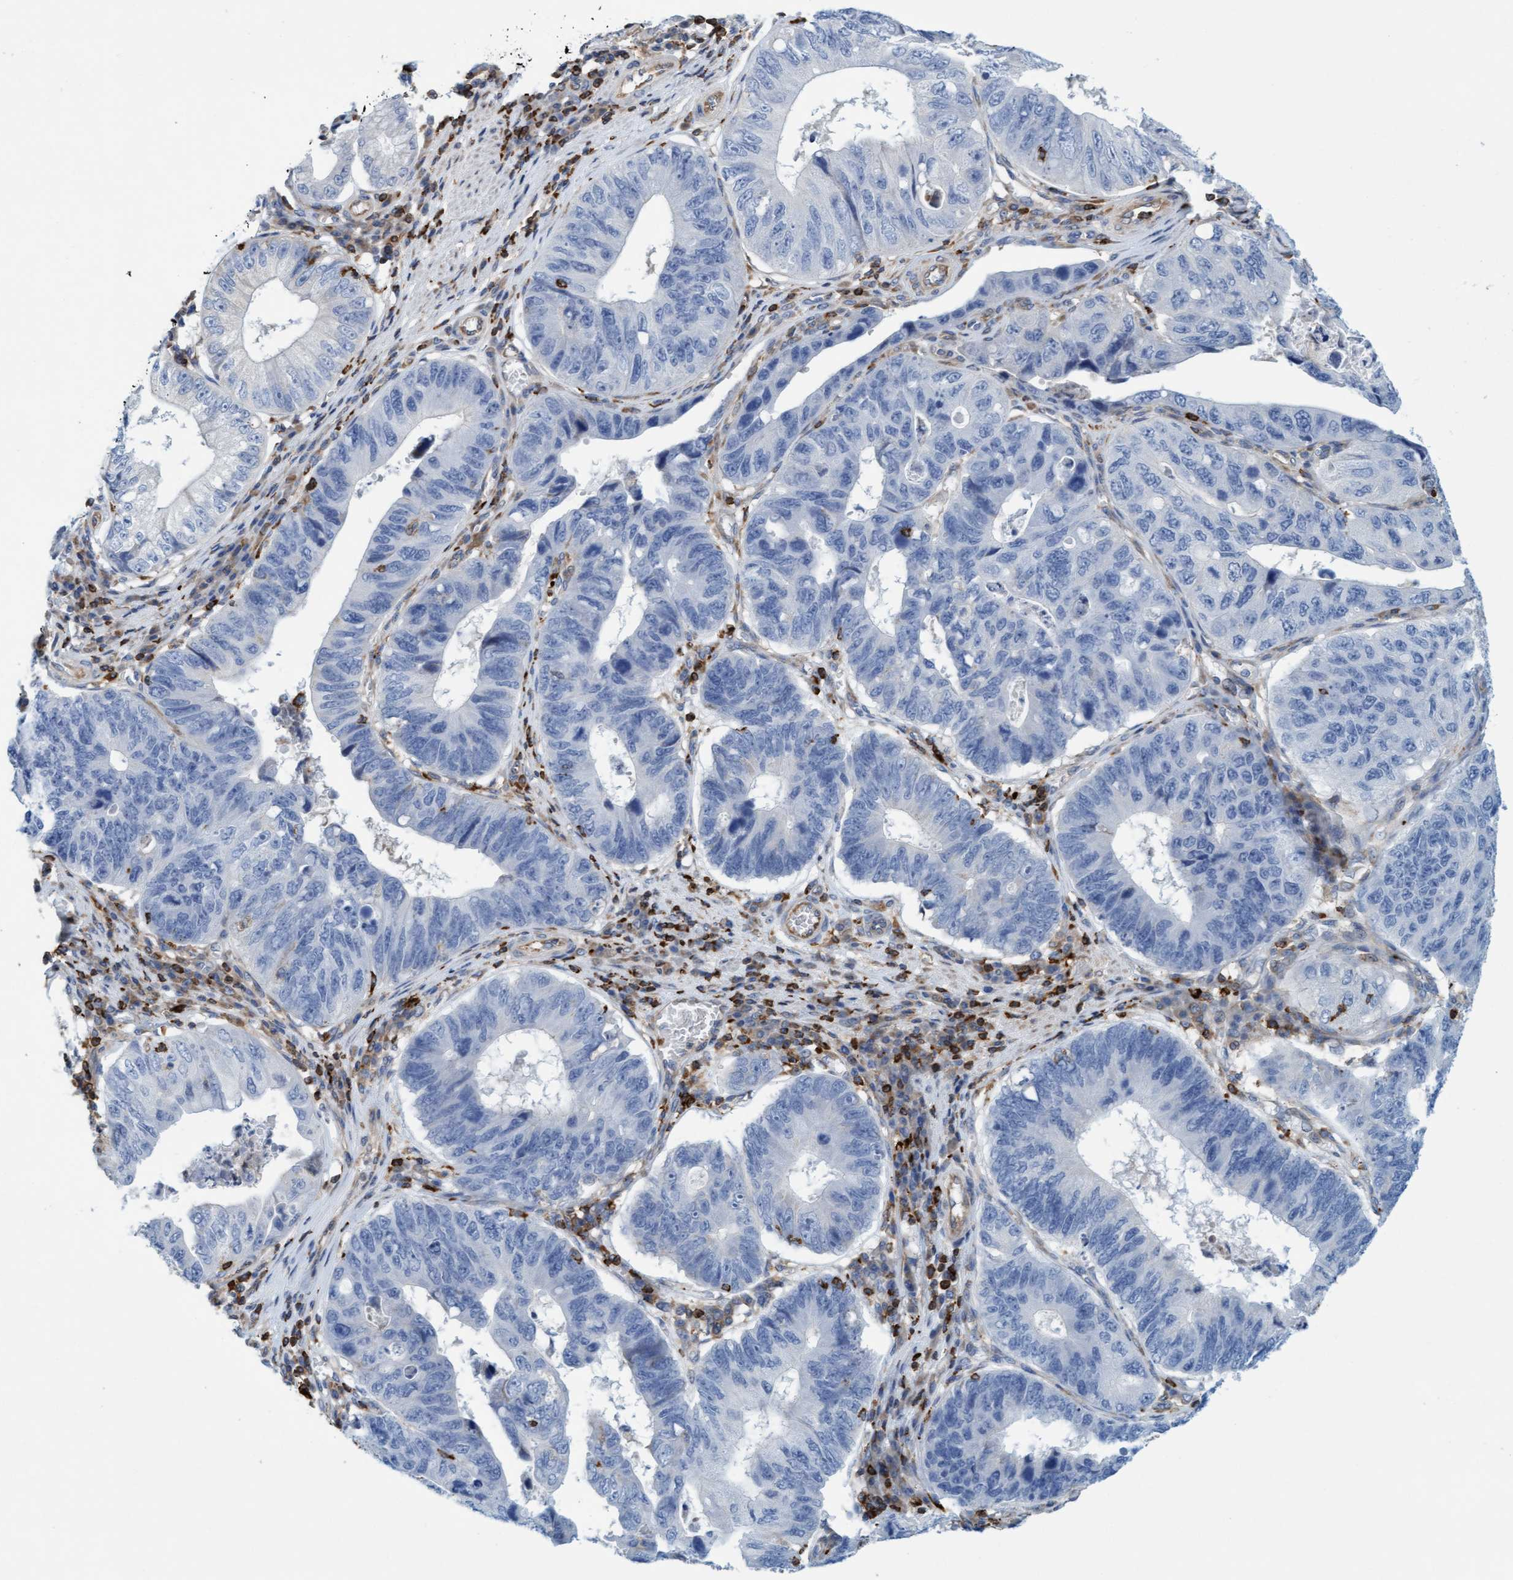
{"staining": {"intensity": "negative", "quantity": "none", "location": "none"}, "tissue": "stomach cancer", "cell_type": "Tumor cells", "image_type": "cancer", "snomed": [{"axis": "morphology", "description": "Adenocarcinoma, NOS"}, {"axis": "topography", "description": "Stomach"}], "caption": "The micrograph reveals no significant positivity in tumor cells of stomach cancer.", "gene": "FNBP1", "patient": {"sex": "male", "age": 59}}